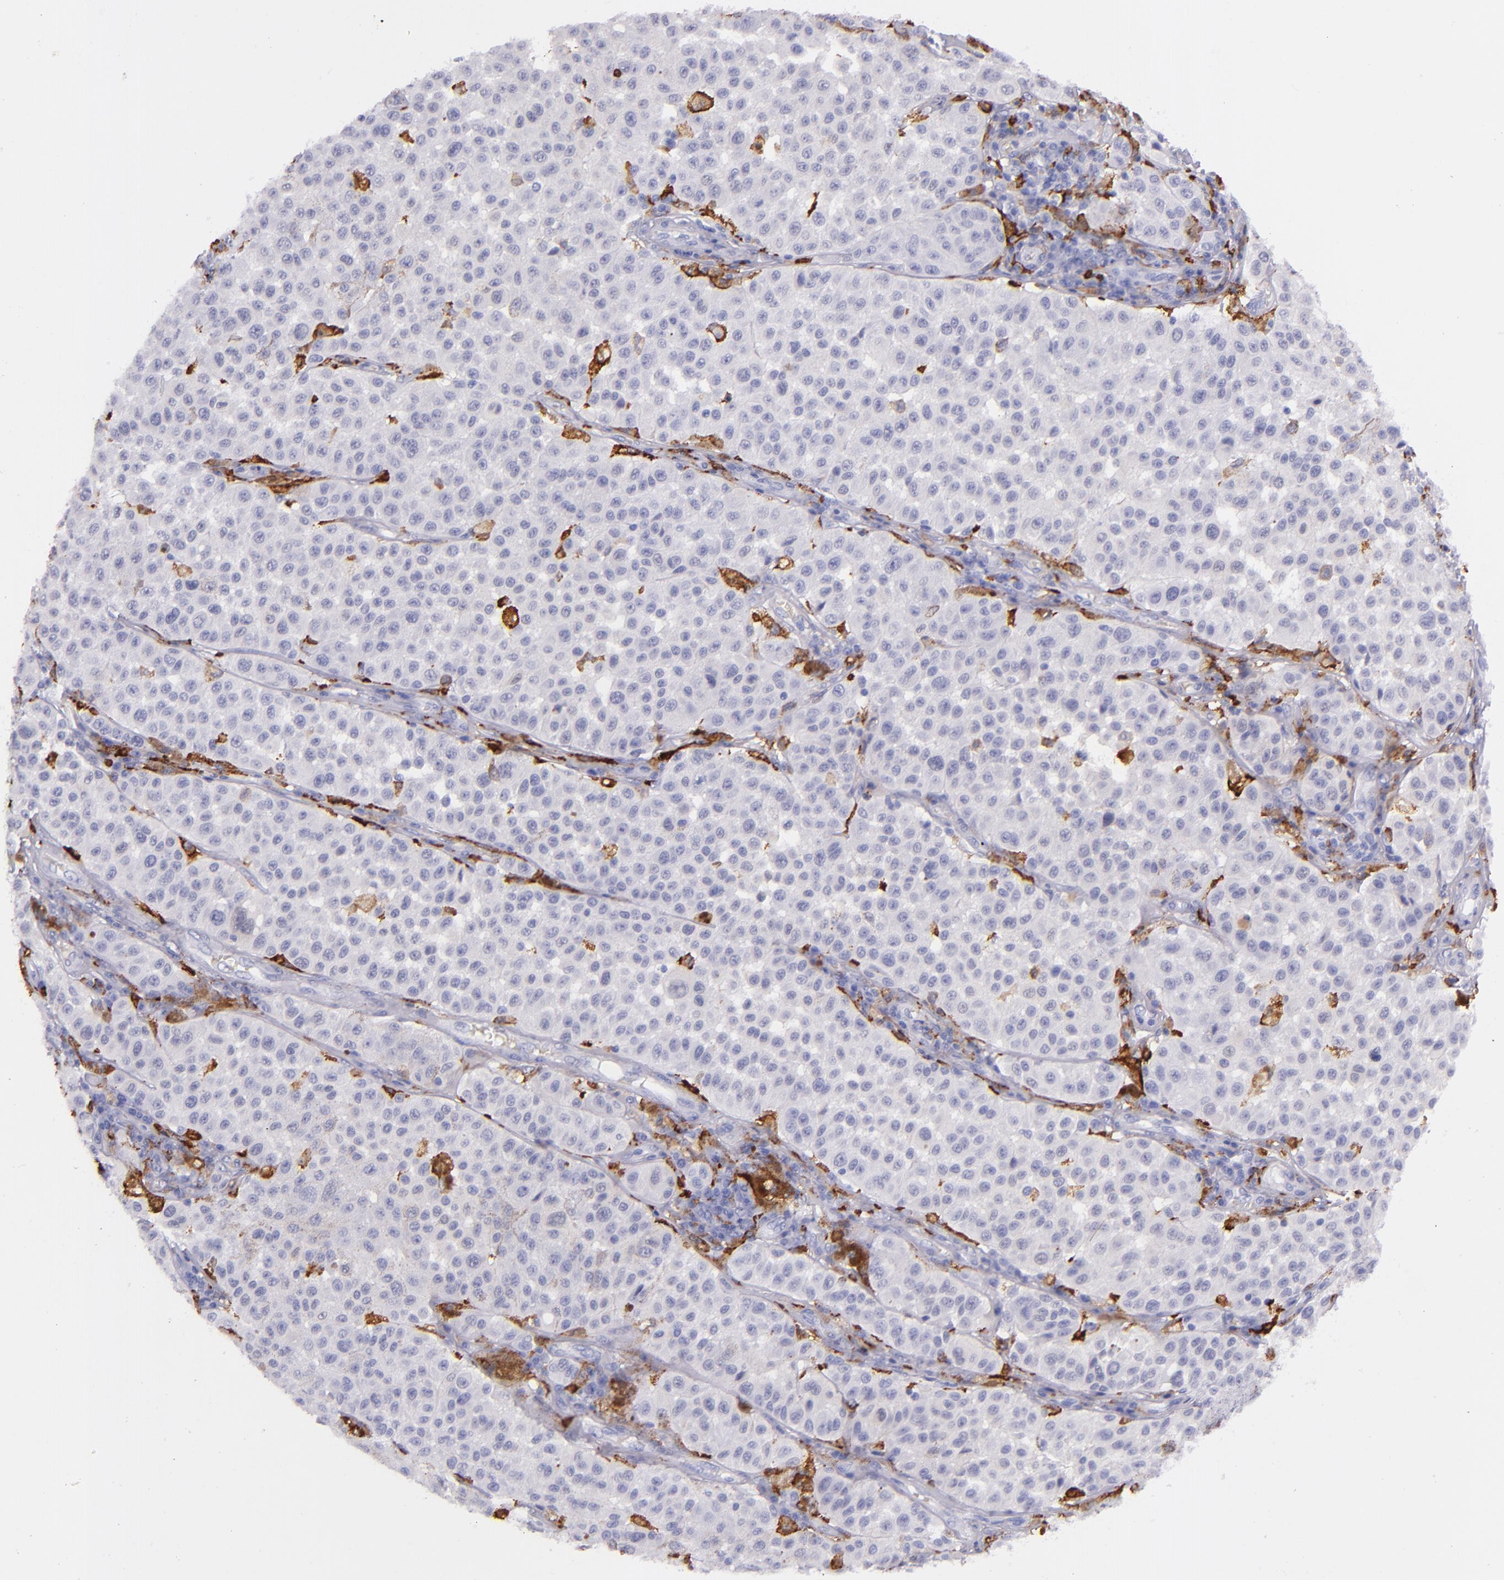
{"staining": {"intensity": "negative", "quantity": "none", "location": "none"}, "tissue": "melanoma", "cell_type": "Tumor cells", "image_type": "cancer", "snomed": [{"axis": "morphology", "description": "Malignant melanoma, NOS"}, {"axis": "topography", "description": "Skin"}], "caption": "This image is of melanoma stained with immunohistochemistry (IHC) to label a protein in brown with the nuclei are counter-stained blue. There is no positivity in tumor cells. (Stains: DAB immunohistochemistry with hematoxylin counter stain, Microscopy: brightfield microscopy at high magnification).", "gene": "CD163", "patient": {"sex": "female", "age": 64}}